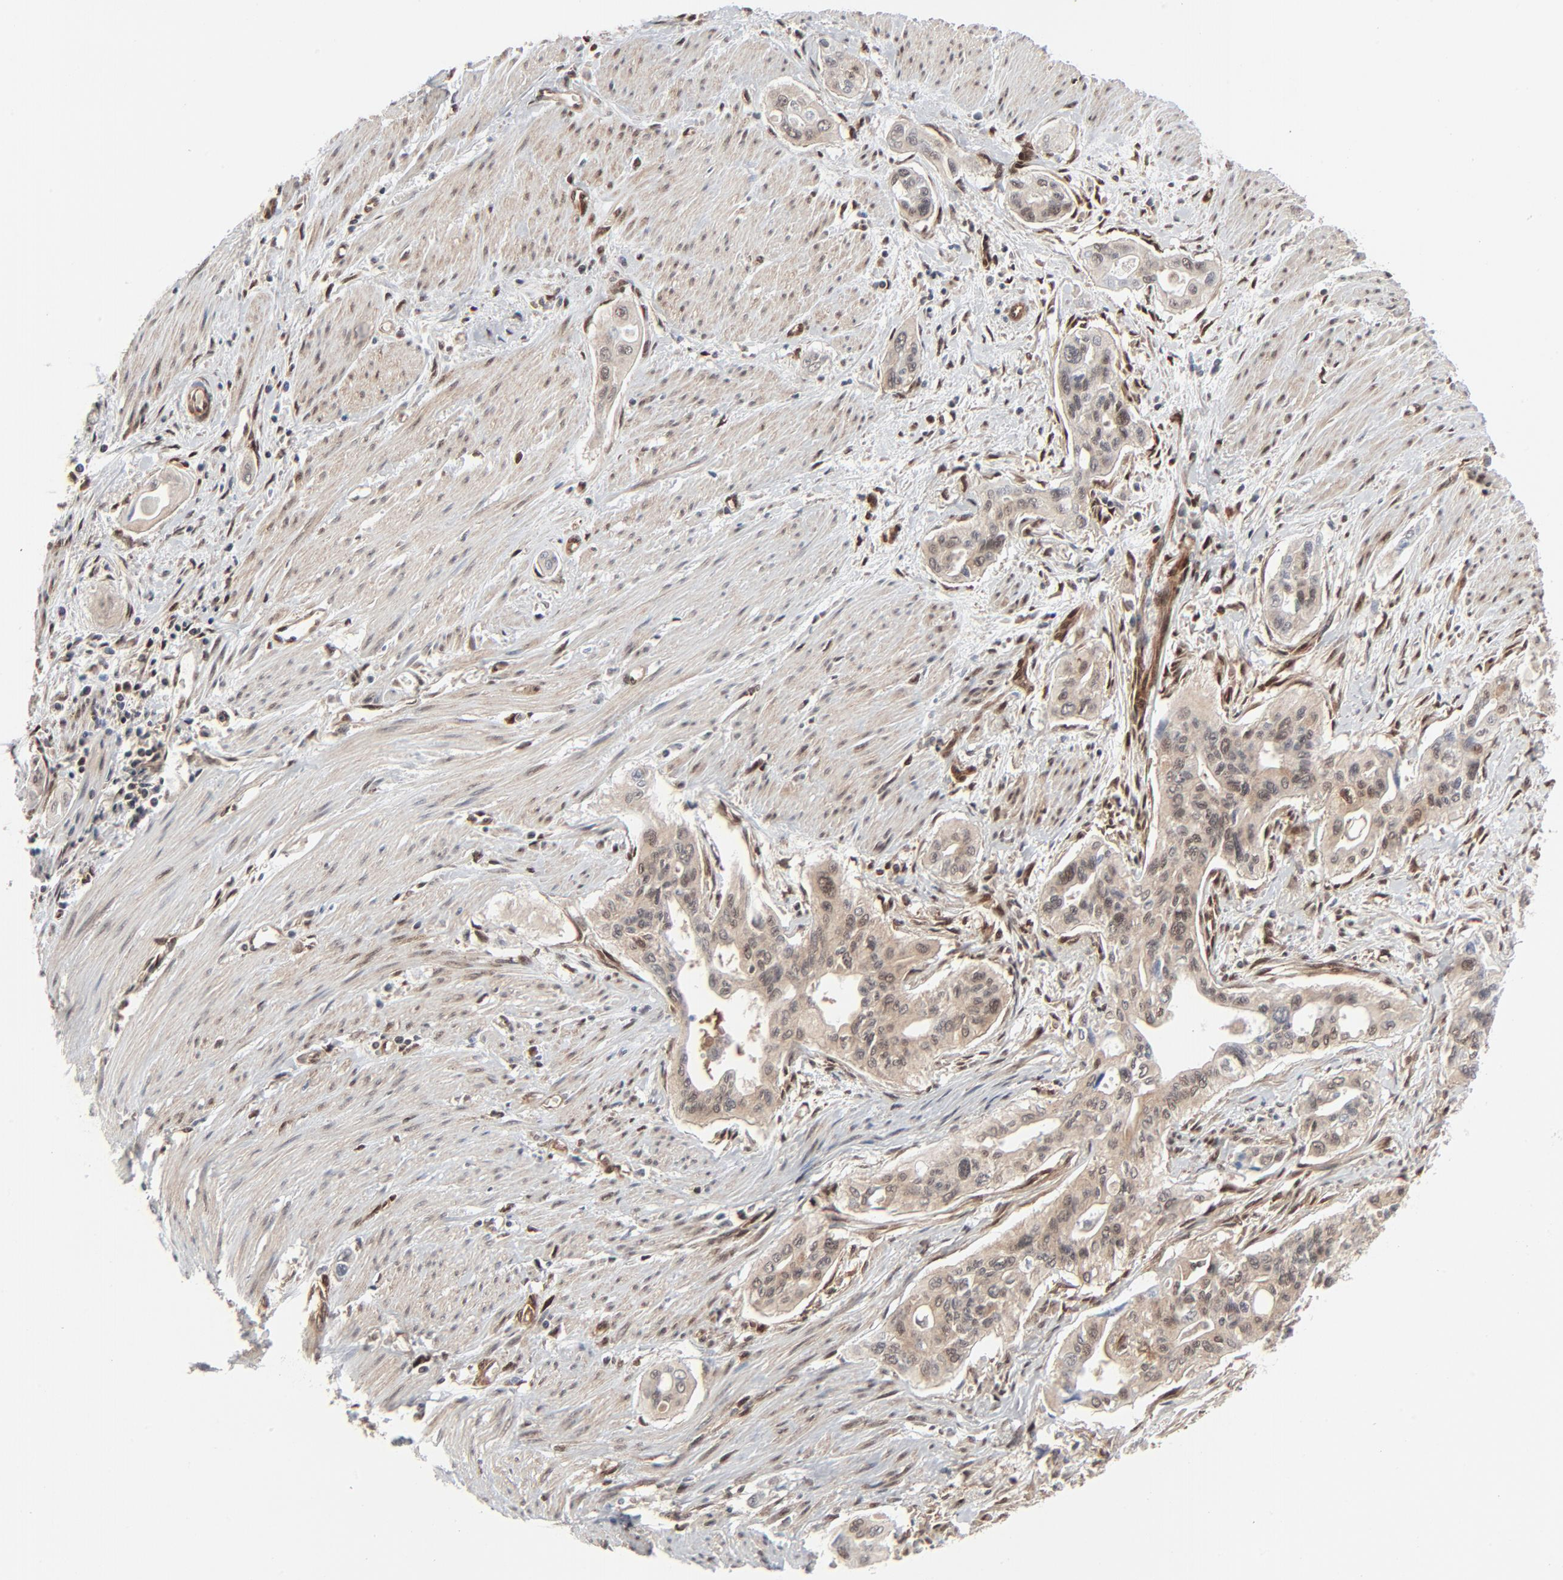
{"staining": {"intensity": "weak", "quantity": "25%-75%", "location": "cytoplasmic/membranous,nuclear"}, "tissue": "pancreatic cancer", "cell_type": "Tumor cells", "image_type": "cancer", "snomed": [{"axis": "morphology", "description": "Adenocarcinoma, NOS"}, {"axis": "topography", "description": "Pancreas"}], "caption": "Immunohistochemical staining of human pancreatic adenocarcinoma reveals low levels of weak cytoplasmic/membranous and nuclear expression in about 25%-75% of tumor cells.", "gene": "AKT1", "patient": {"sex": "male", "age": 77}}